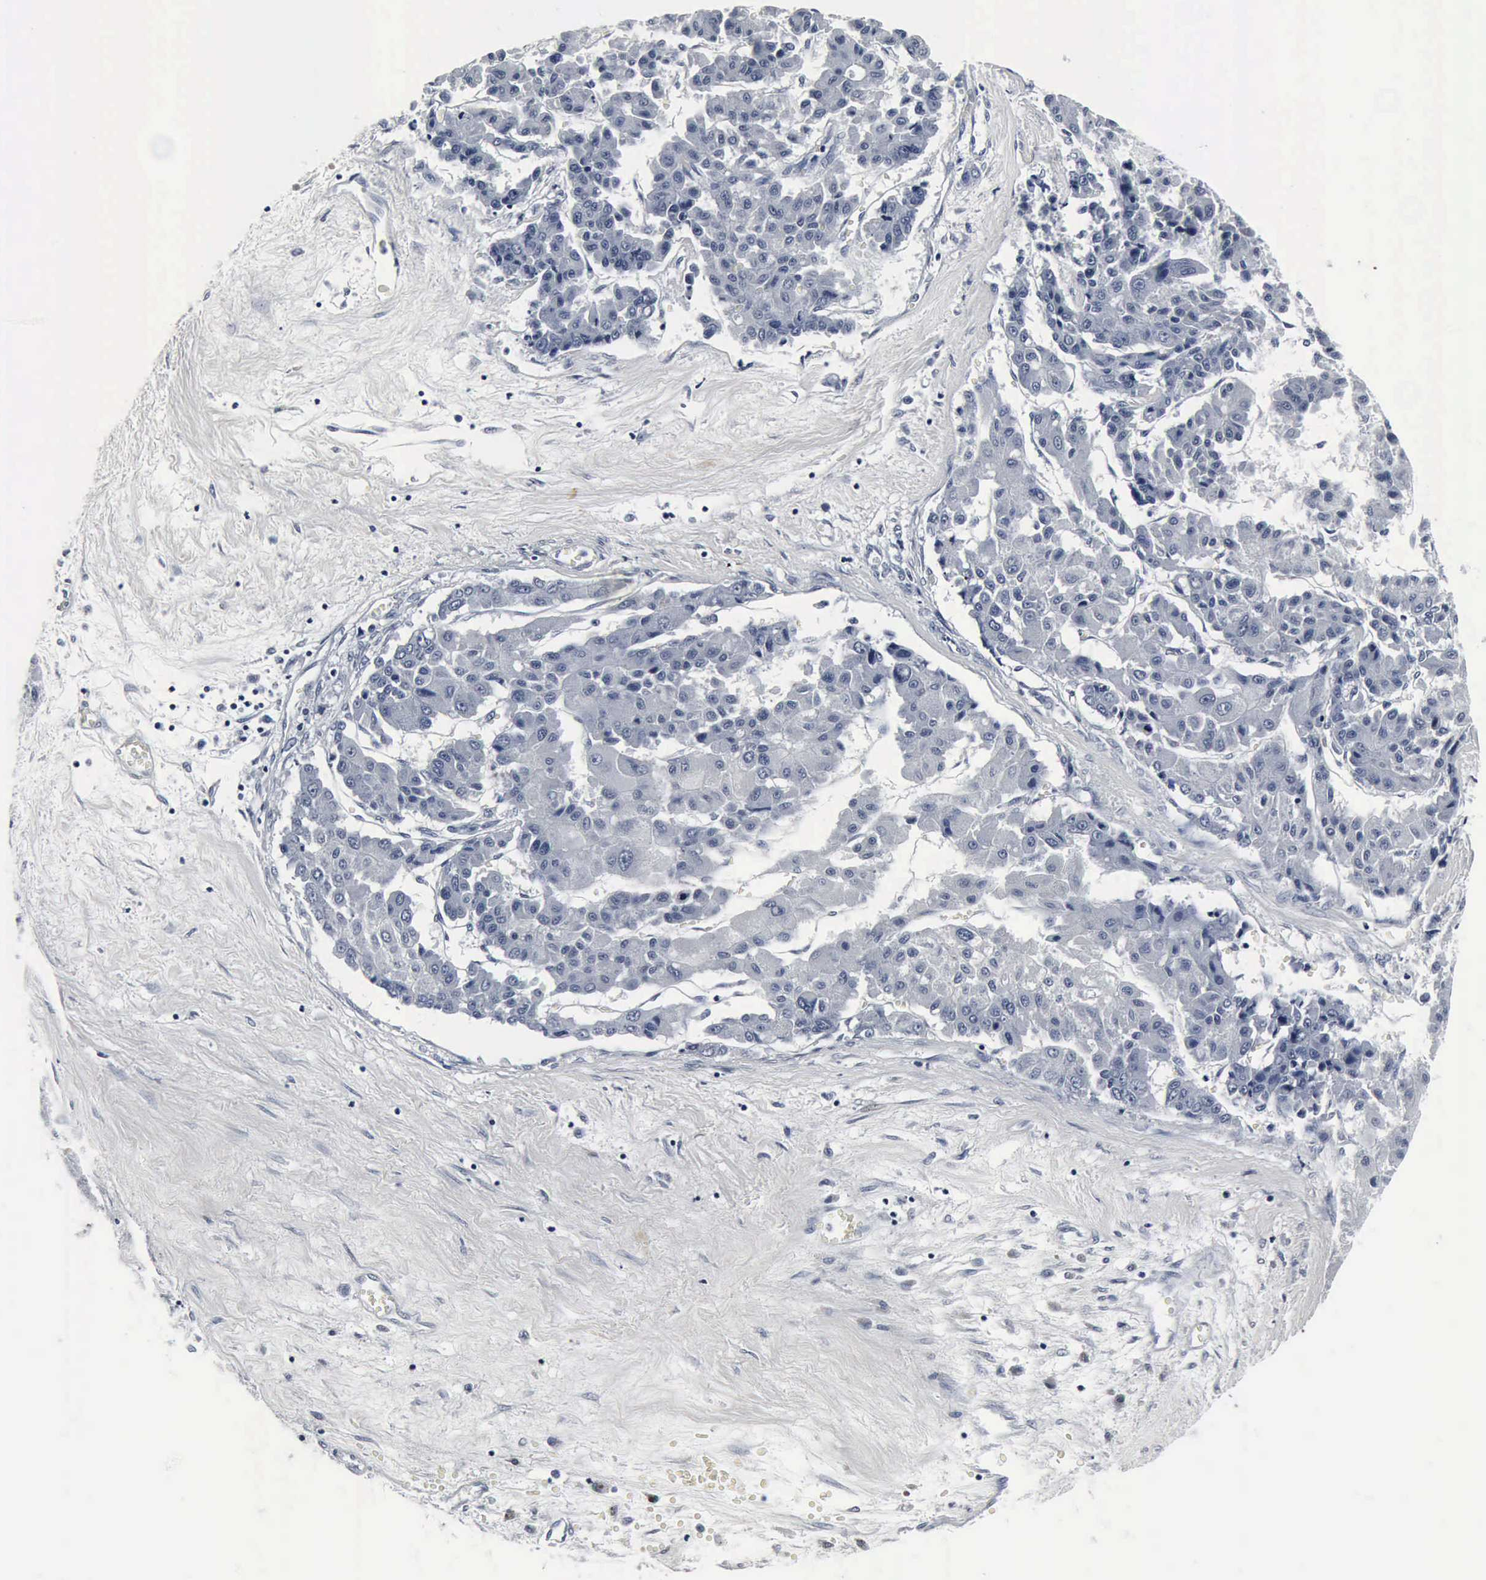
{"staining": {"intensity": "negative", "quantity": "none", "location": "none"}, "tissue": "liver cancer", "cell_type": "Tumor cells", "image_type": "cancer", "snomed": [{"axis": "morphology", "description": "Carcinoma, Hepatocellular, NOS"}, {"axis": "topography", "description": "Liver"}], "caption": "This histopathology image is of hepatocellular carcinoma (liver) stained with immunohistochemistry to label a protein in brown with the nuclei are counter-stained blue. There is no staining in tumor cells.", "gene": "SNAP25", "patient": {"sex": "male", "age": 64}}